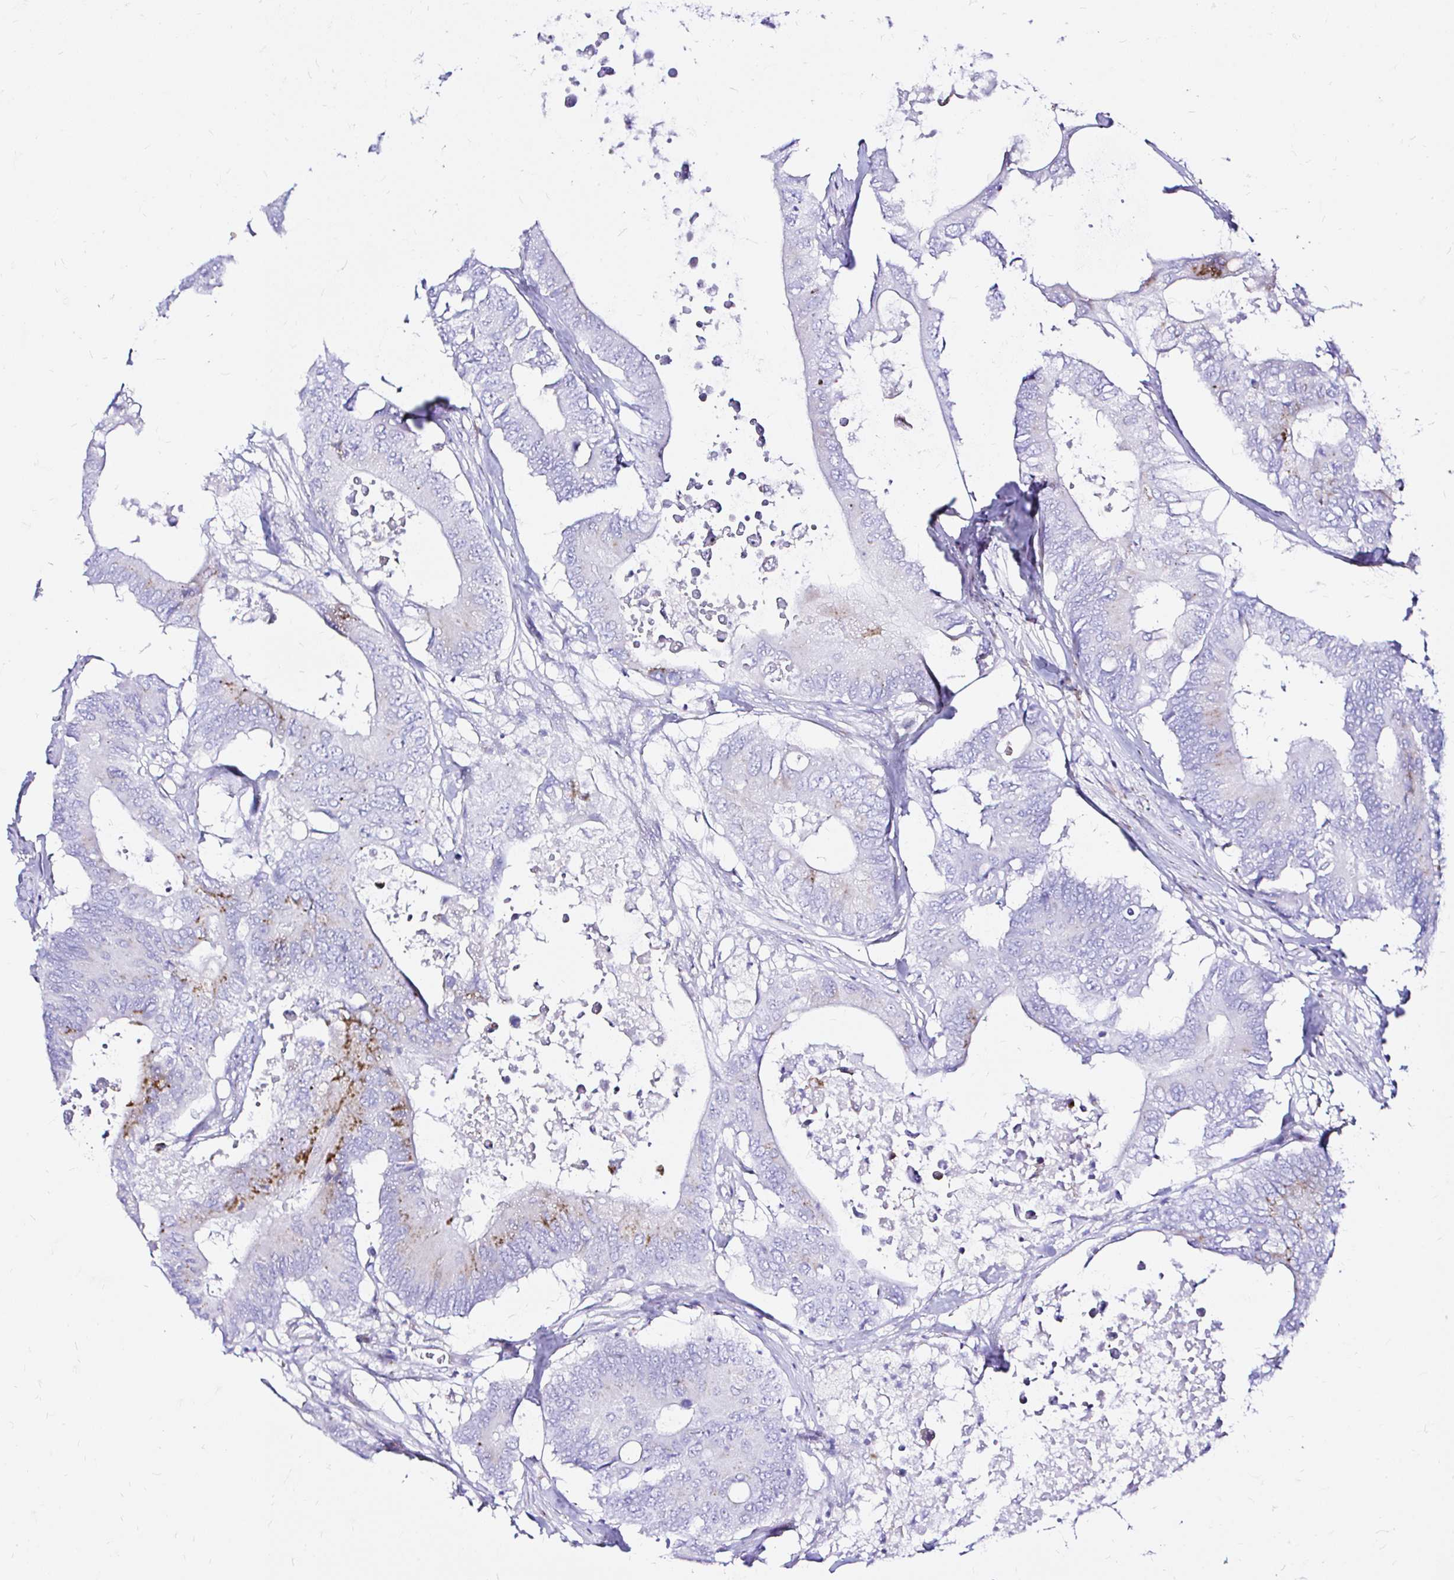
{"staining": {"intensity": "moderate", "quantity": "<25%", "location": "cytoplasmic/membranous"}, "tissue": "colorectal cancer", "cell_type": "Tumor cells", "image_type": "cancer", "snomed": [{"axis": "morphology", "description": "Adenocarcinoma, NOS"}, {"axis": "topography", "description": "Colon"}], "caption": "Tumor cells show low levels of moderate cytoplasmic/membranous expression in about <25% of cells in colorectal cancer.", "gene": "ZNF432", "patient": {"sex": "male", "age": 71}}